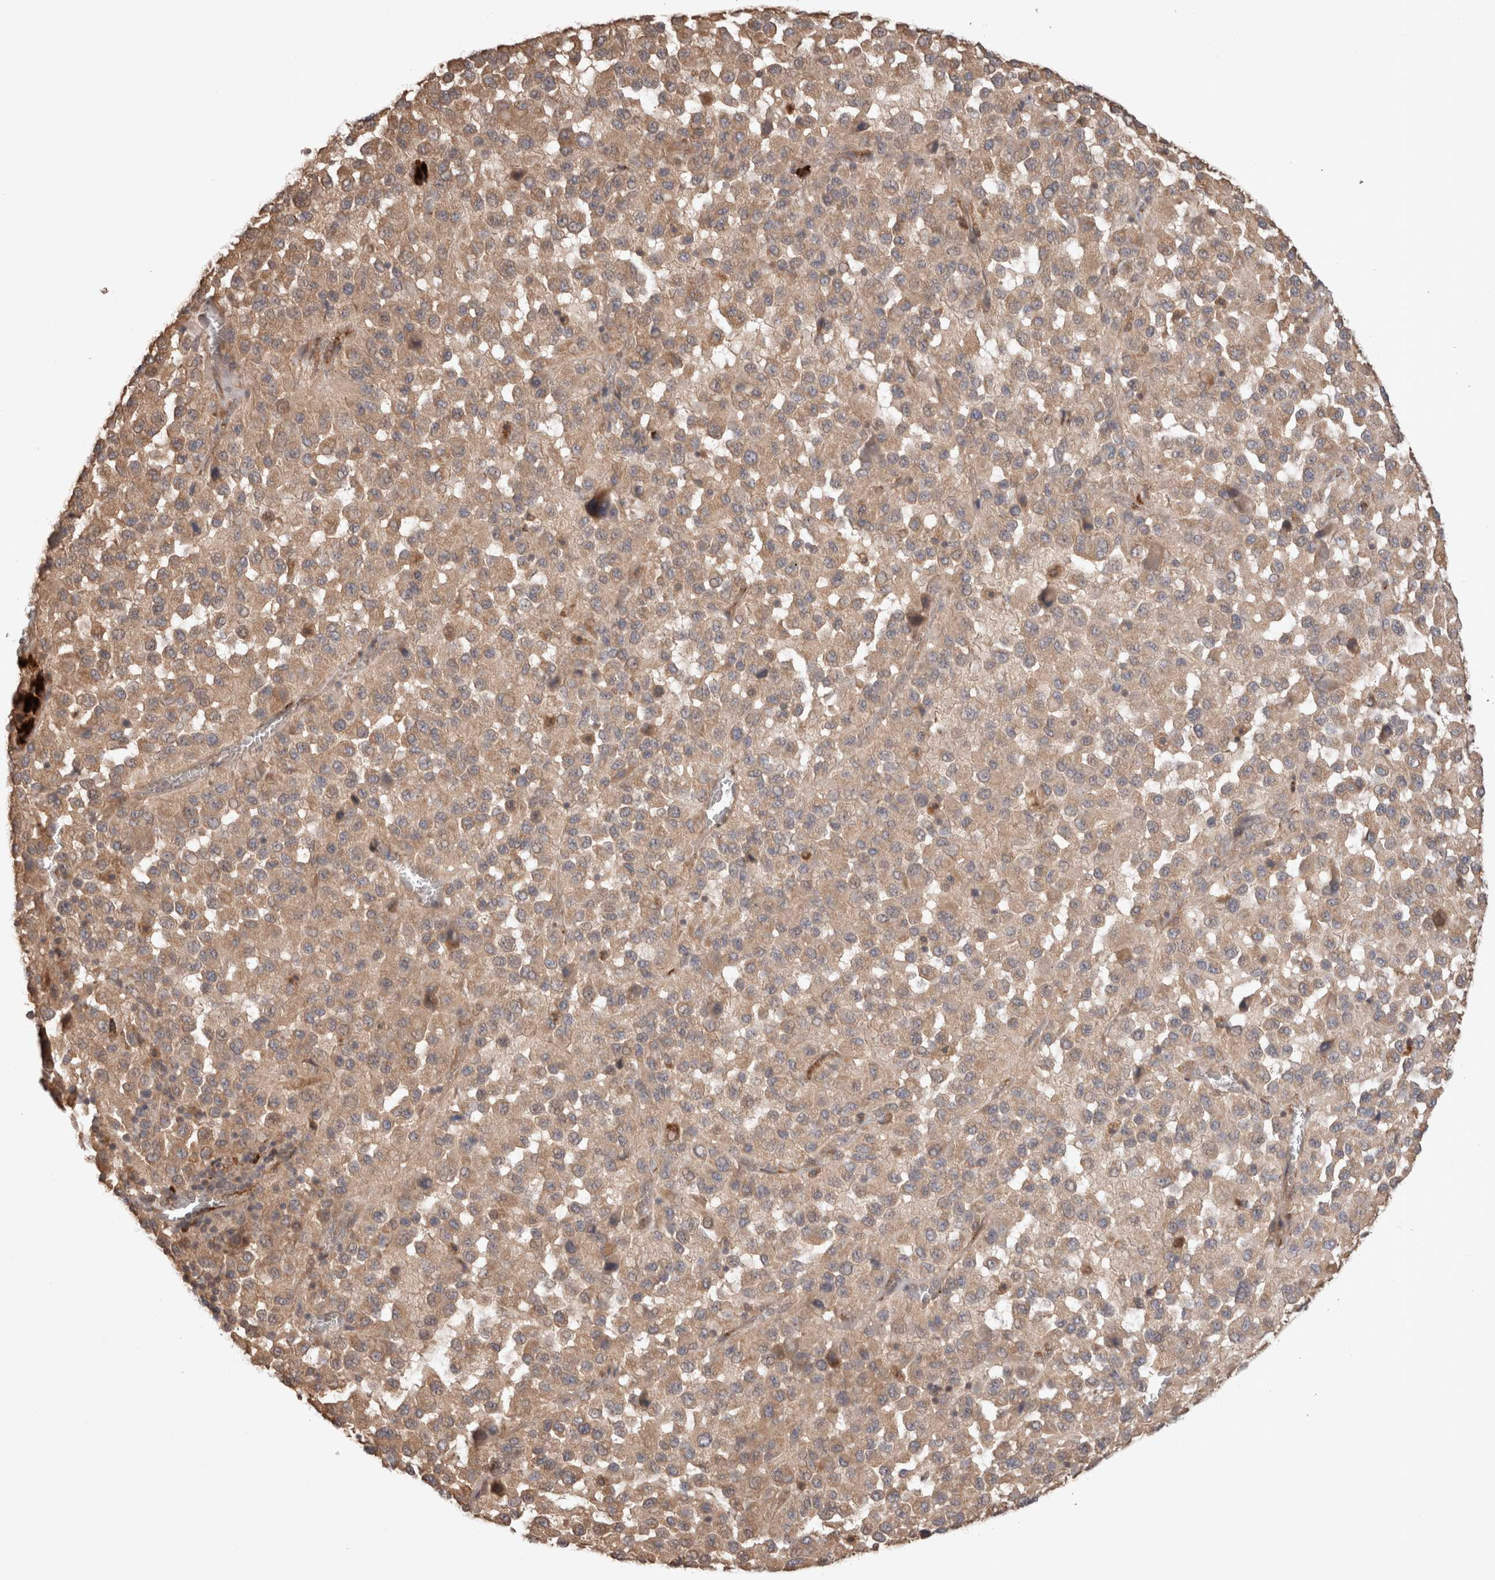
{"staining": {"intensity": "moderate", "quantity": ">75%", "location": "cytoplasmic/membranous"}, "tissue": "melanoma", "cell_type": "Tumor cells", "image_type": "cancer", "snomed": [{"axis": "morphology", "description": "Malignant melanoma, Metastatic site"}, {"axis": "topography", "description": "Lung"}], "caption": "Melanoma stained with a brown dye shows moderate cytoplasmic/membranous positive positivity in approximately >75% of tumor cells.", "gene": "HROB", "patient": {"sex": "male", "age": 64}}